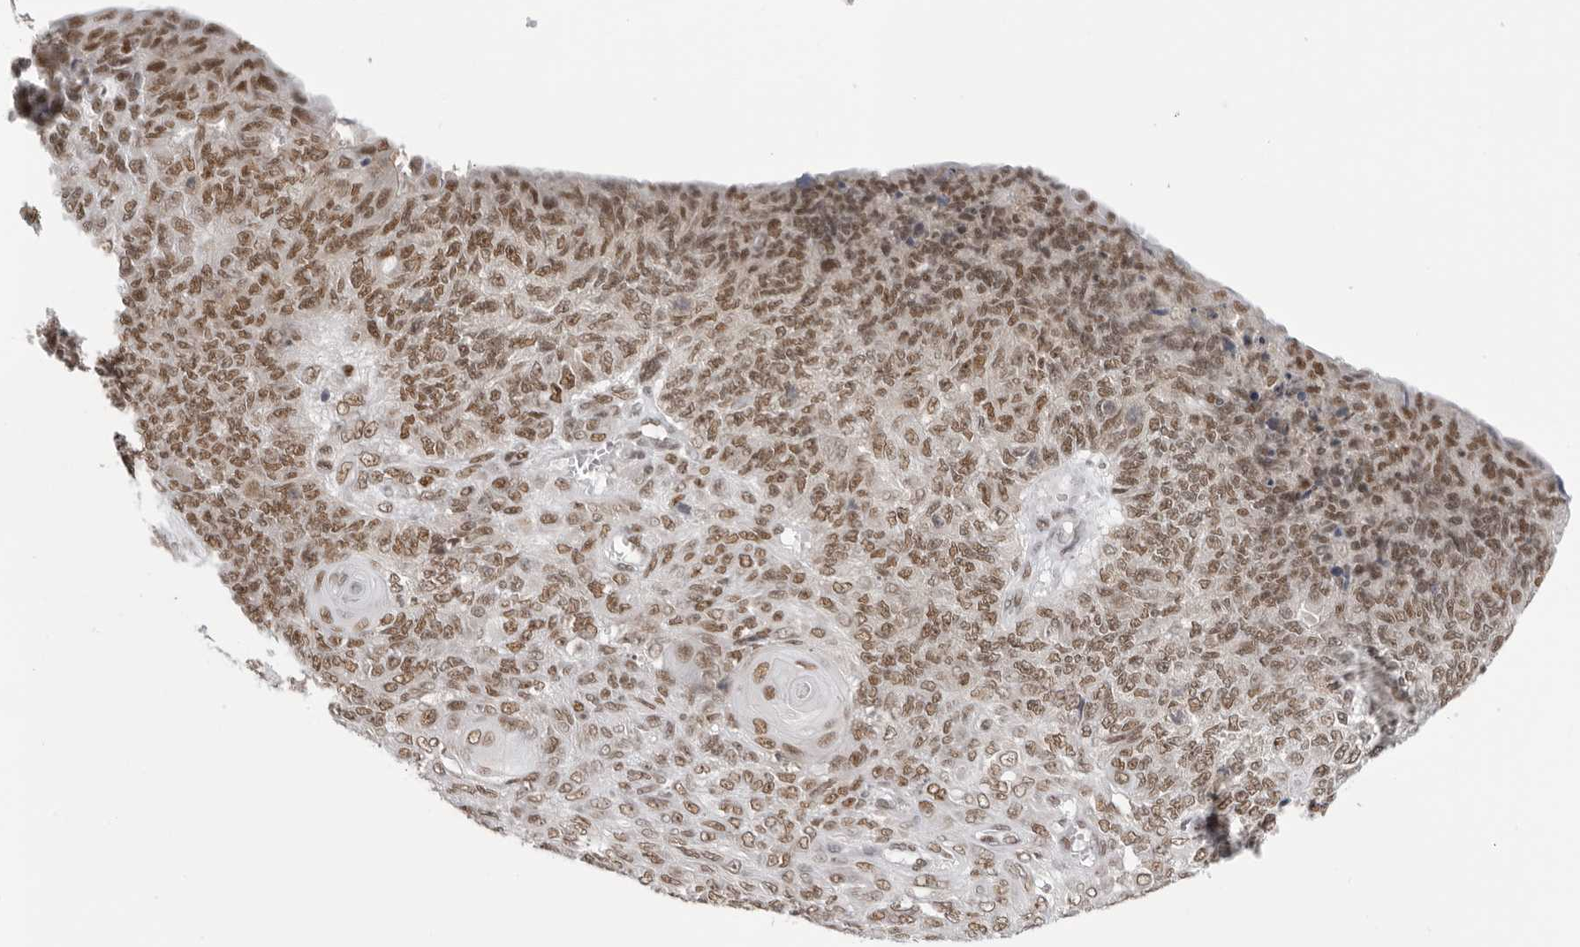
{"staining": {"intensity": "moderate", "quantity": ">75%", "location": "nuclear"}, "tissue": "endometrial cancer", "cell_type": "Tumor cells", "image_type": "cancer", "snomed": [{"axis": "morphology", "description": "Adenocarcinoma, NOS"}, {"axis": "topography", "description": "Endometrium"}], "caption": "Human endometrial adenocarcinoma stained with a protein marker exhibits moderate staining in tumor cells.", "gene": "RPA2", "patient": {"sex": "female", "age": 32}}